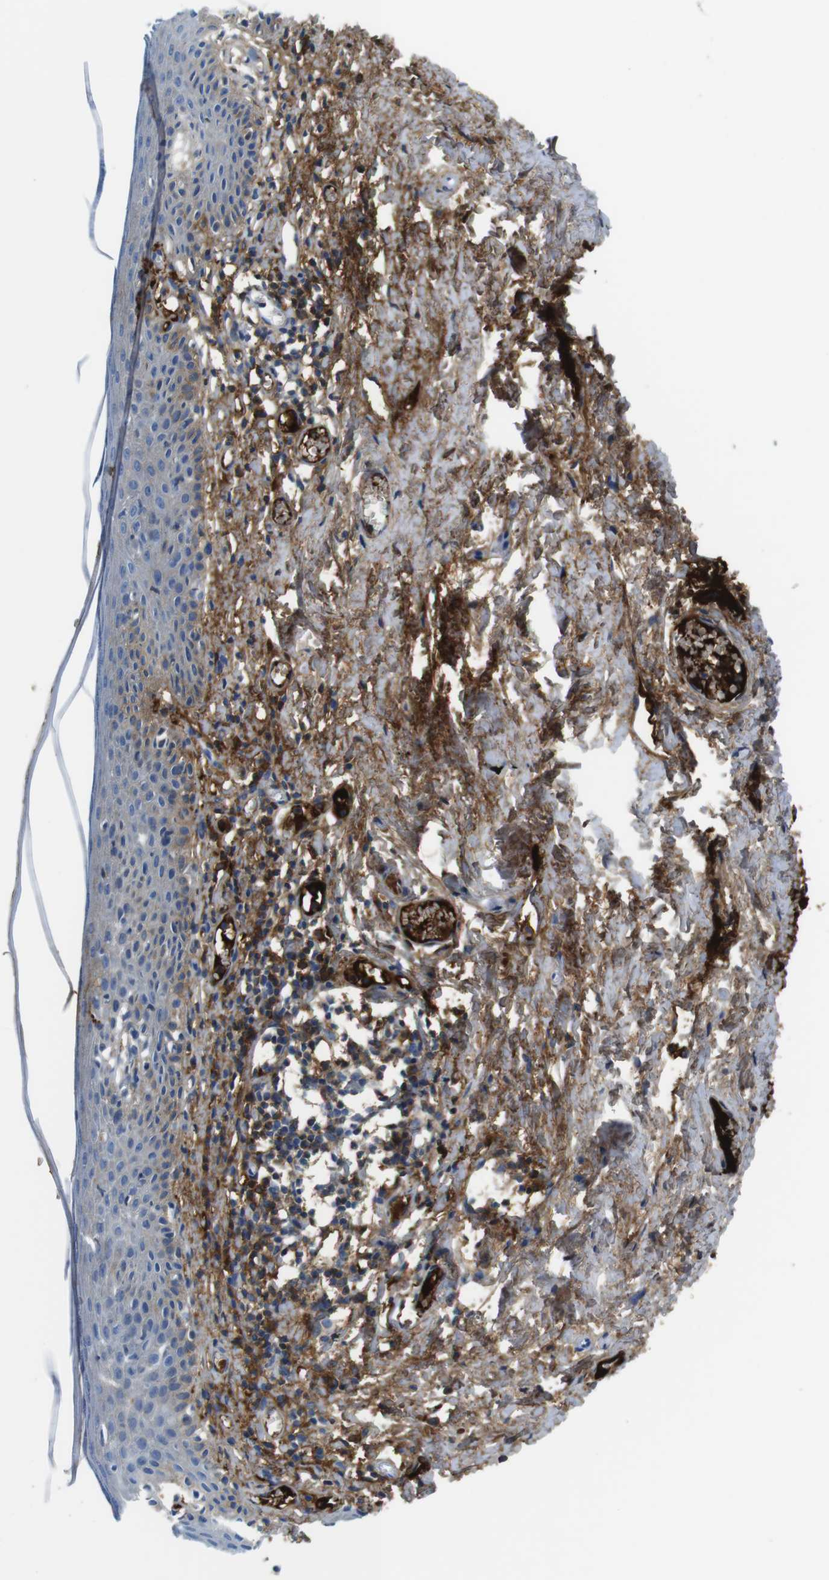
{"staining": {"intensity": "weak", "quantity": "25%-75%", "location": "cytoplasmic/membranous"}, "tissue": "skin", "cell_type": "Epidermal cells", "image_type": "normal", "snomed": [{"axis": "morphology", "description": "Normal tissue, NOS"}, {"axis": "topography", "description": "Adipose tissue"}, {"axis": "topography", "description": "Vascular tissue"}, {"axis": "topography", "description": "Anal"}, {"axis": "topography", "description": "Peripheral nerve tissue"}], "caption": "Skin was stained to show a protein in brown. There is low levels of weak cytoplasmic/membranous positivity in approximately 25%-75% of epidermal cells. (DAB = brown stain, brightfield microscopy at high magnification).", "gene": "IGKC", "patient": {"sex": "female", "age": 54}}